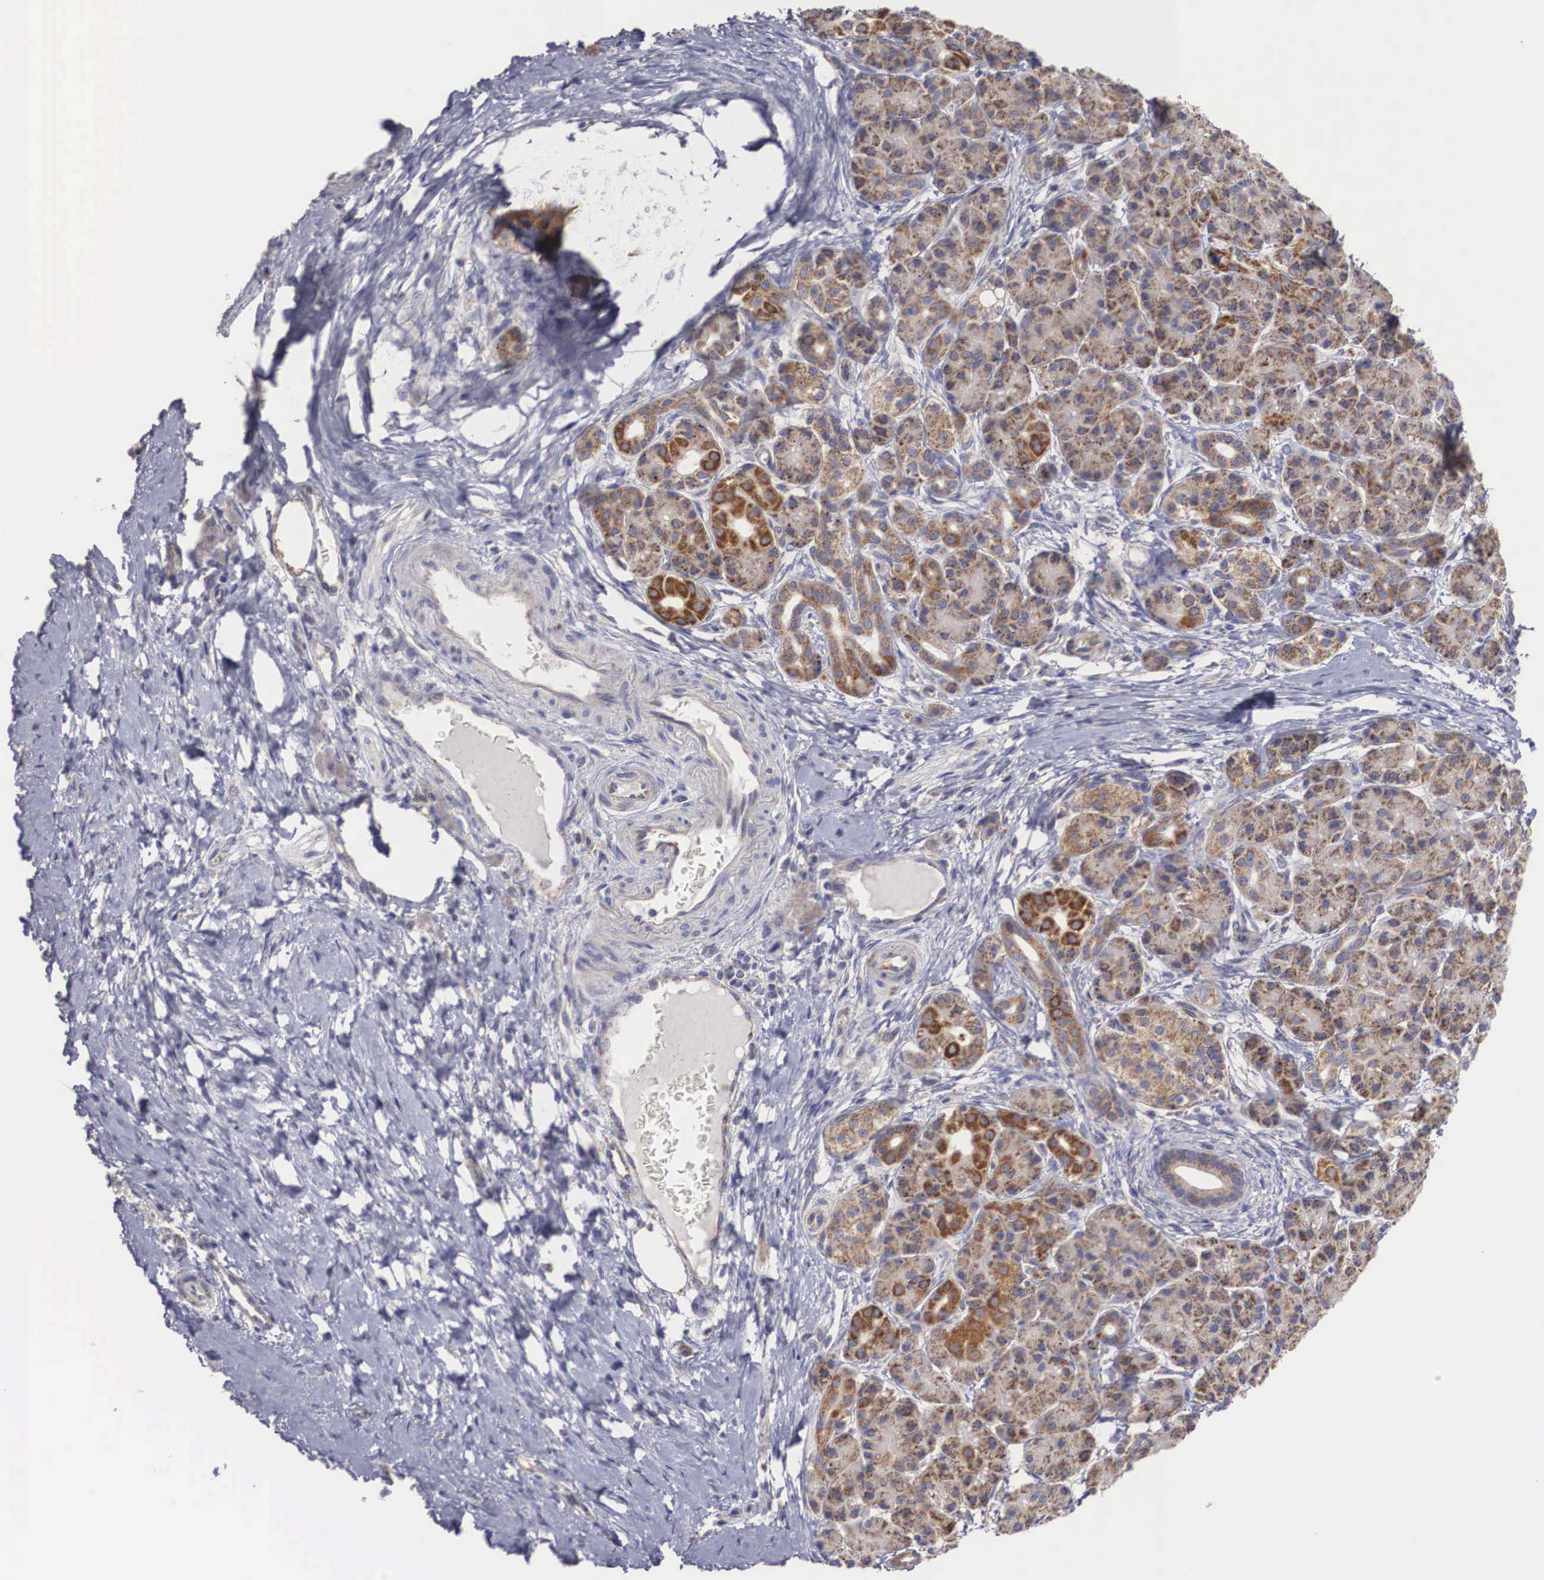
{"staining": {"intensity": "moderate", "quantity": ">75%", "location": "cytoplasmic/membranous"}, "tissue": "pancreatic cancer", "cell_type": "Tumor cells", "image_type": "cancer", "snomed": [{"axis": "morphology", "description": "Adenocarcinoma, NOS"}, {"axis": "topography", "description": "Pancreas"}], "caption": "High-power microscopy captured an immunohistochemistry micrograph of adenocarcinoma (pancreatic), revealing moderate cytoplasmic/membranous expression in about >75% of tumor cells.", "gene": "XPNPEP3", "patient": {"sex": "female", "age": 66}}